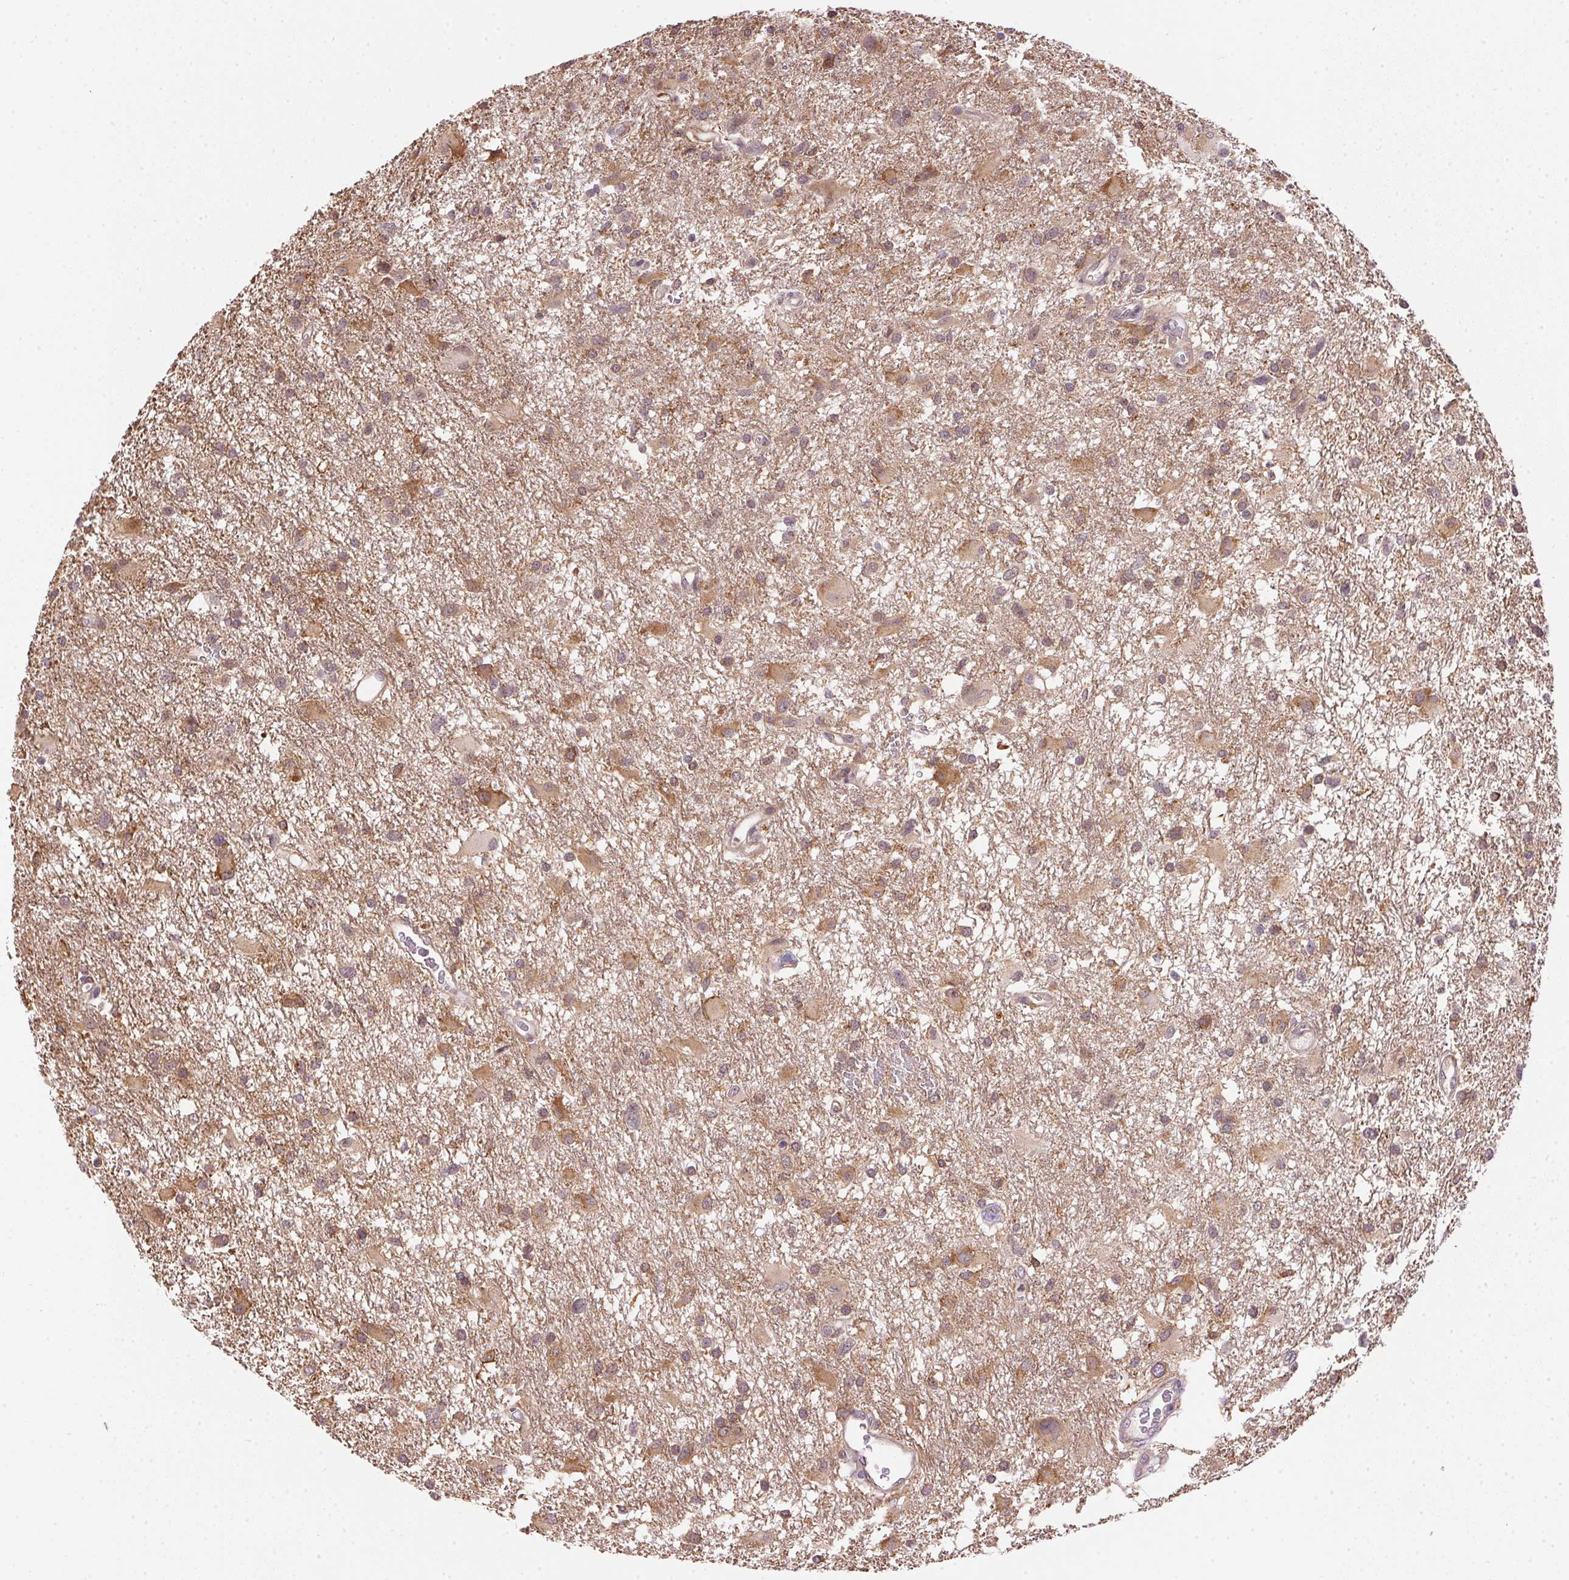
{"staining": {"intensity": "weak", "quantity": ">75%", "location": "cytoplasmic/membranous"}, "tissue": "glioma", "cell_type": "Tumor cells", "image_type": "cancer", "snomed": [{"axis": "morphology", "description": "Glioma, malignant, High grade"}, {"axis": "topography", "description": "Brain"}], "caption": "There is low levels of weak cytoplasmic/membranous positivity in tumor cells of high-grade glioma (malignant), as demonstrated by immunohistochemical staining (brown color).", "gene": "CFAP92", "patient": {"sex": "male", "age": 53}}